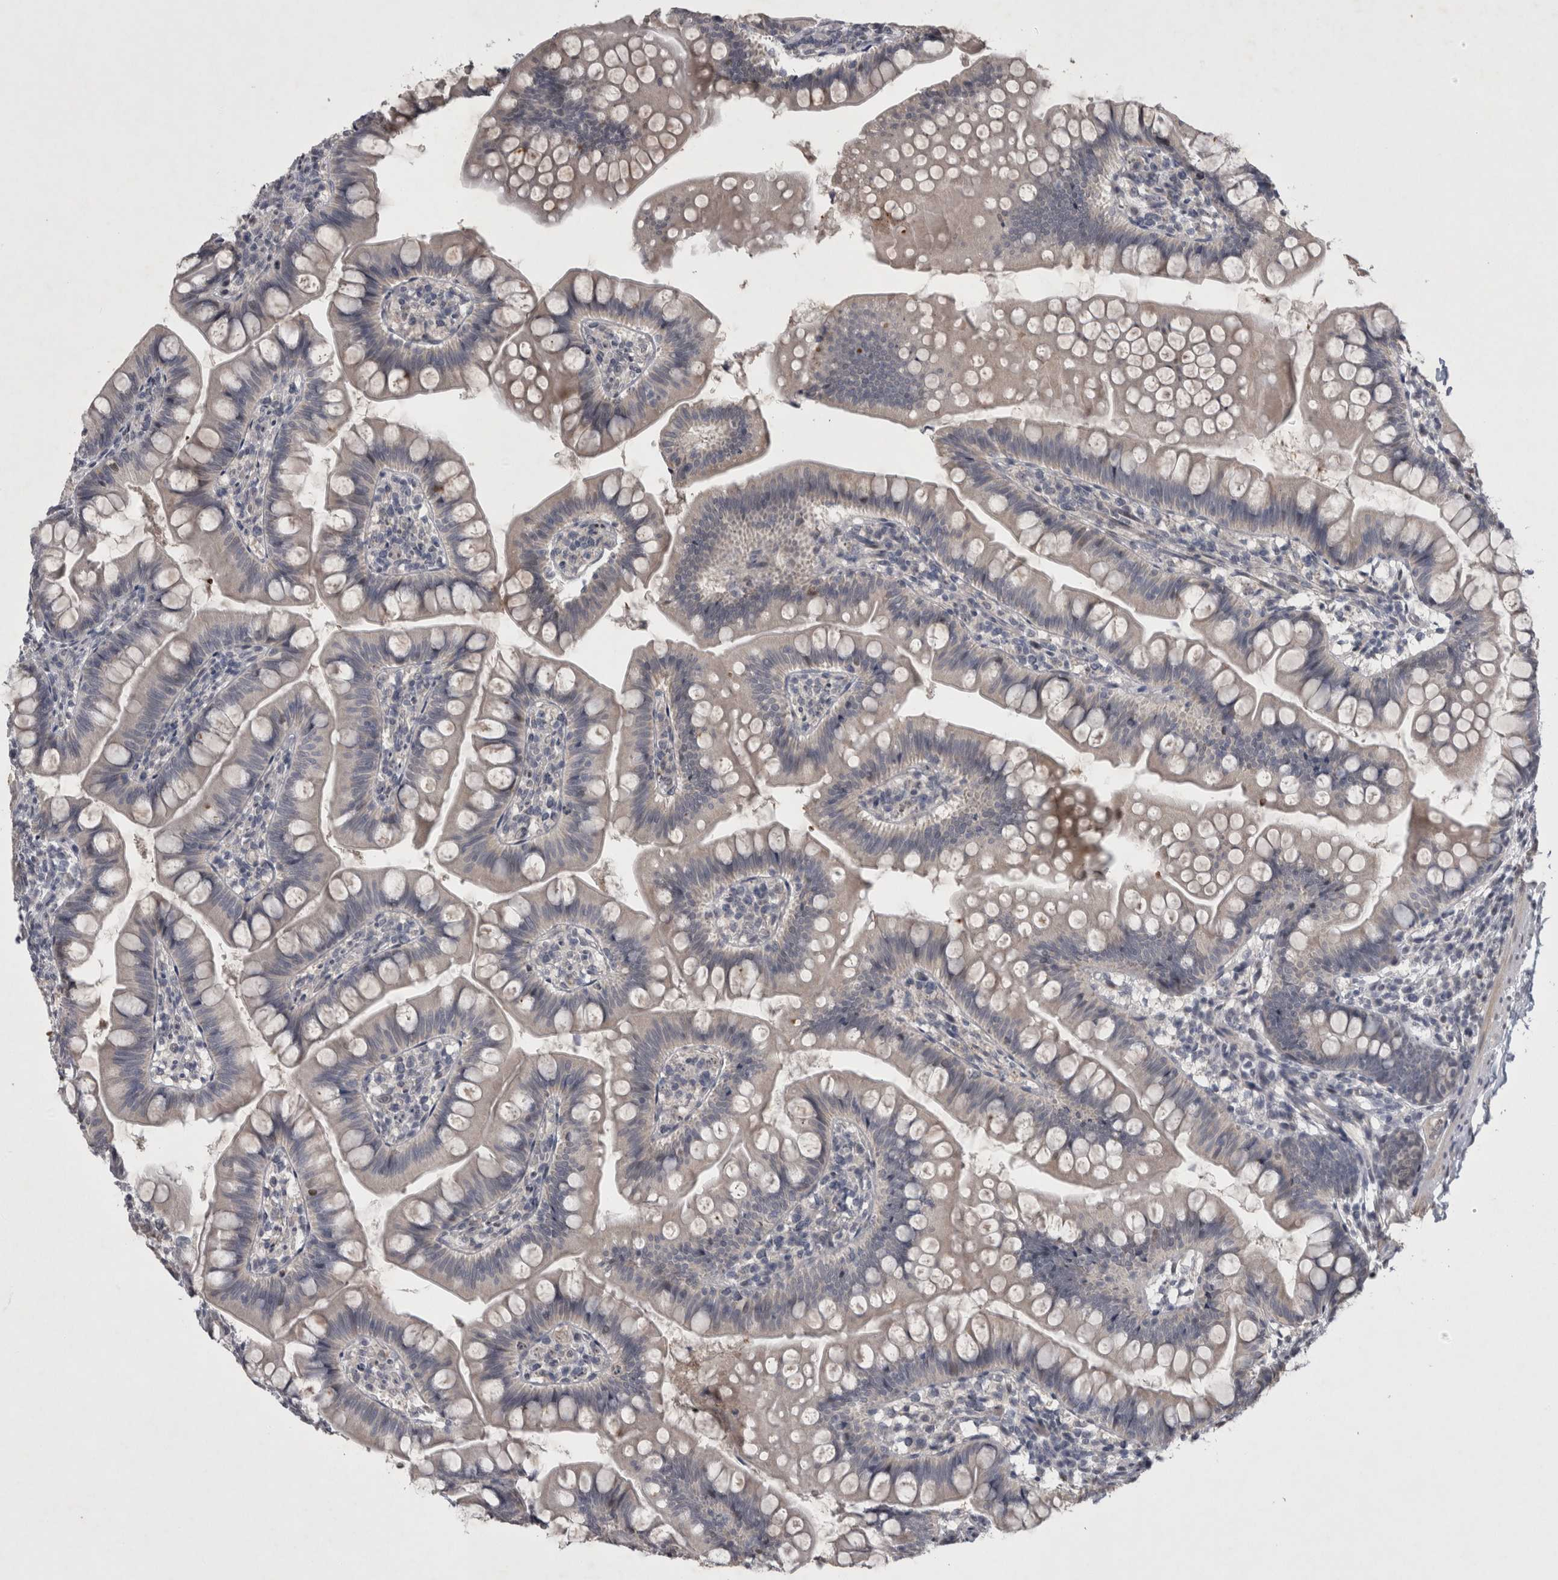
{"staining": {"intensity": "weak", "quantity": "<25%", "location": "cytoplasmic/membranous,nuclear"}, "tissue": "small intestine", "cell_type": "Glandular cells", "image_type": "normal", "snomed": [{"axis": "morphology", "description": "Normal tissue, NOS"}, {"axis": "topography", "description": "Small intestine"}], "caption": "The IHC histopathology image has no significant staining in glandular cells of small intestine.", "gene": "IFI44", "patient": {"sex": "male", "age": 7}}